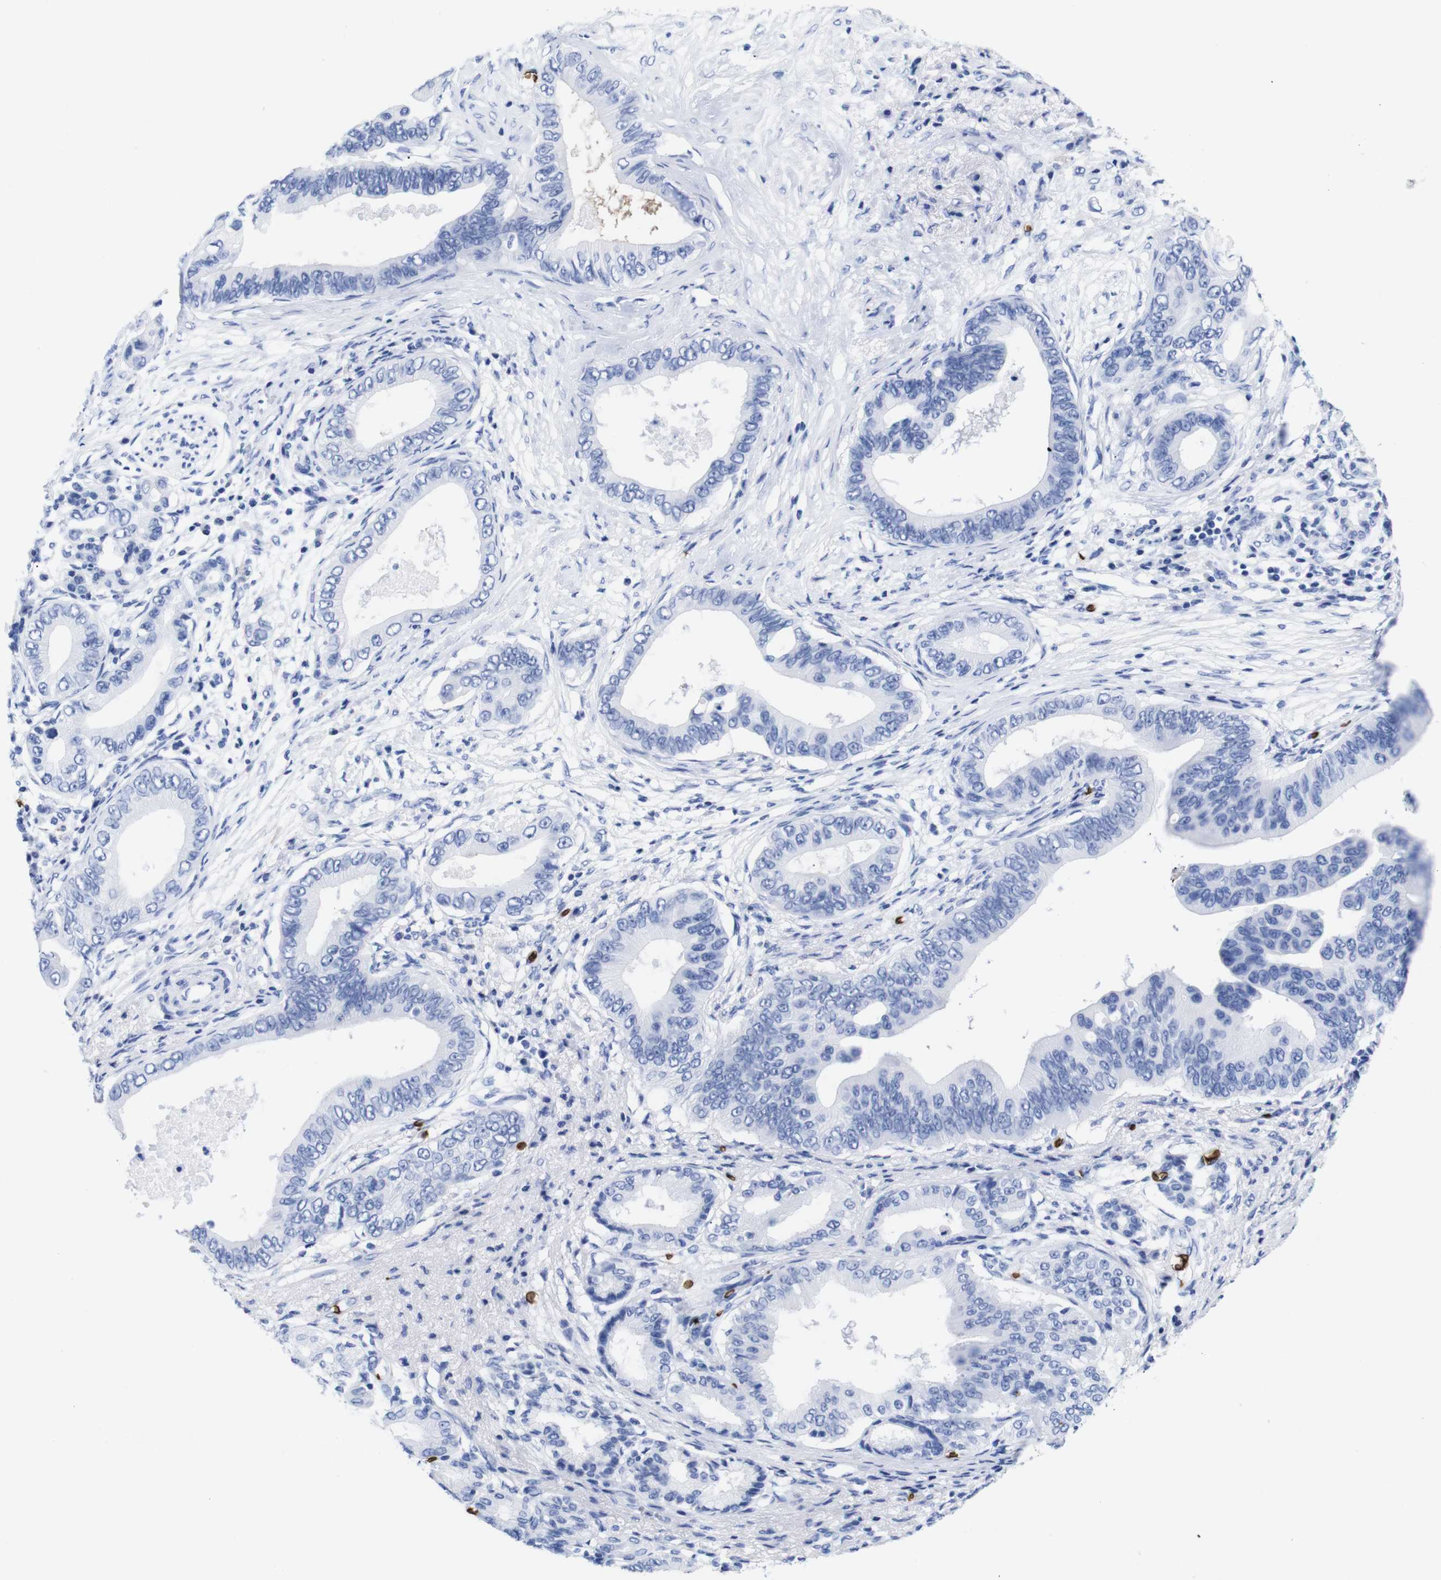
{"staining": {"intensity": "negative", "quantity": "none", "location": "none"}, "tissue": "pancreatic cancer", "cell_type": "Tumor cells", "image_type": "cancer", "snomed": [{"axis": "morphology", "description": "Adenocarcinoma, NOS"}, {"axis": "topography", "description": "Pancreas"}], "caption": "A histopathology image of human adenocarcinoma (pancreatic) is negative for staining in tumor cells.", "gene": "S1PR2", "patient": {"sex": "male", "age": 77}}